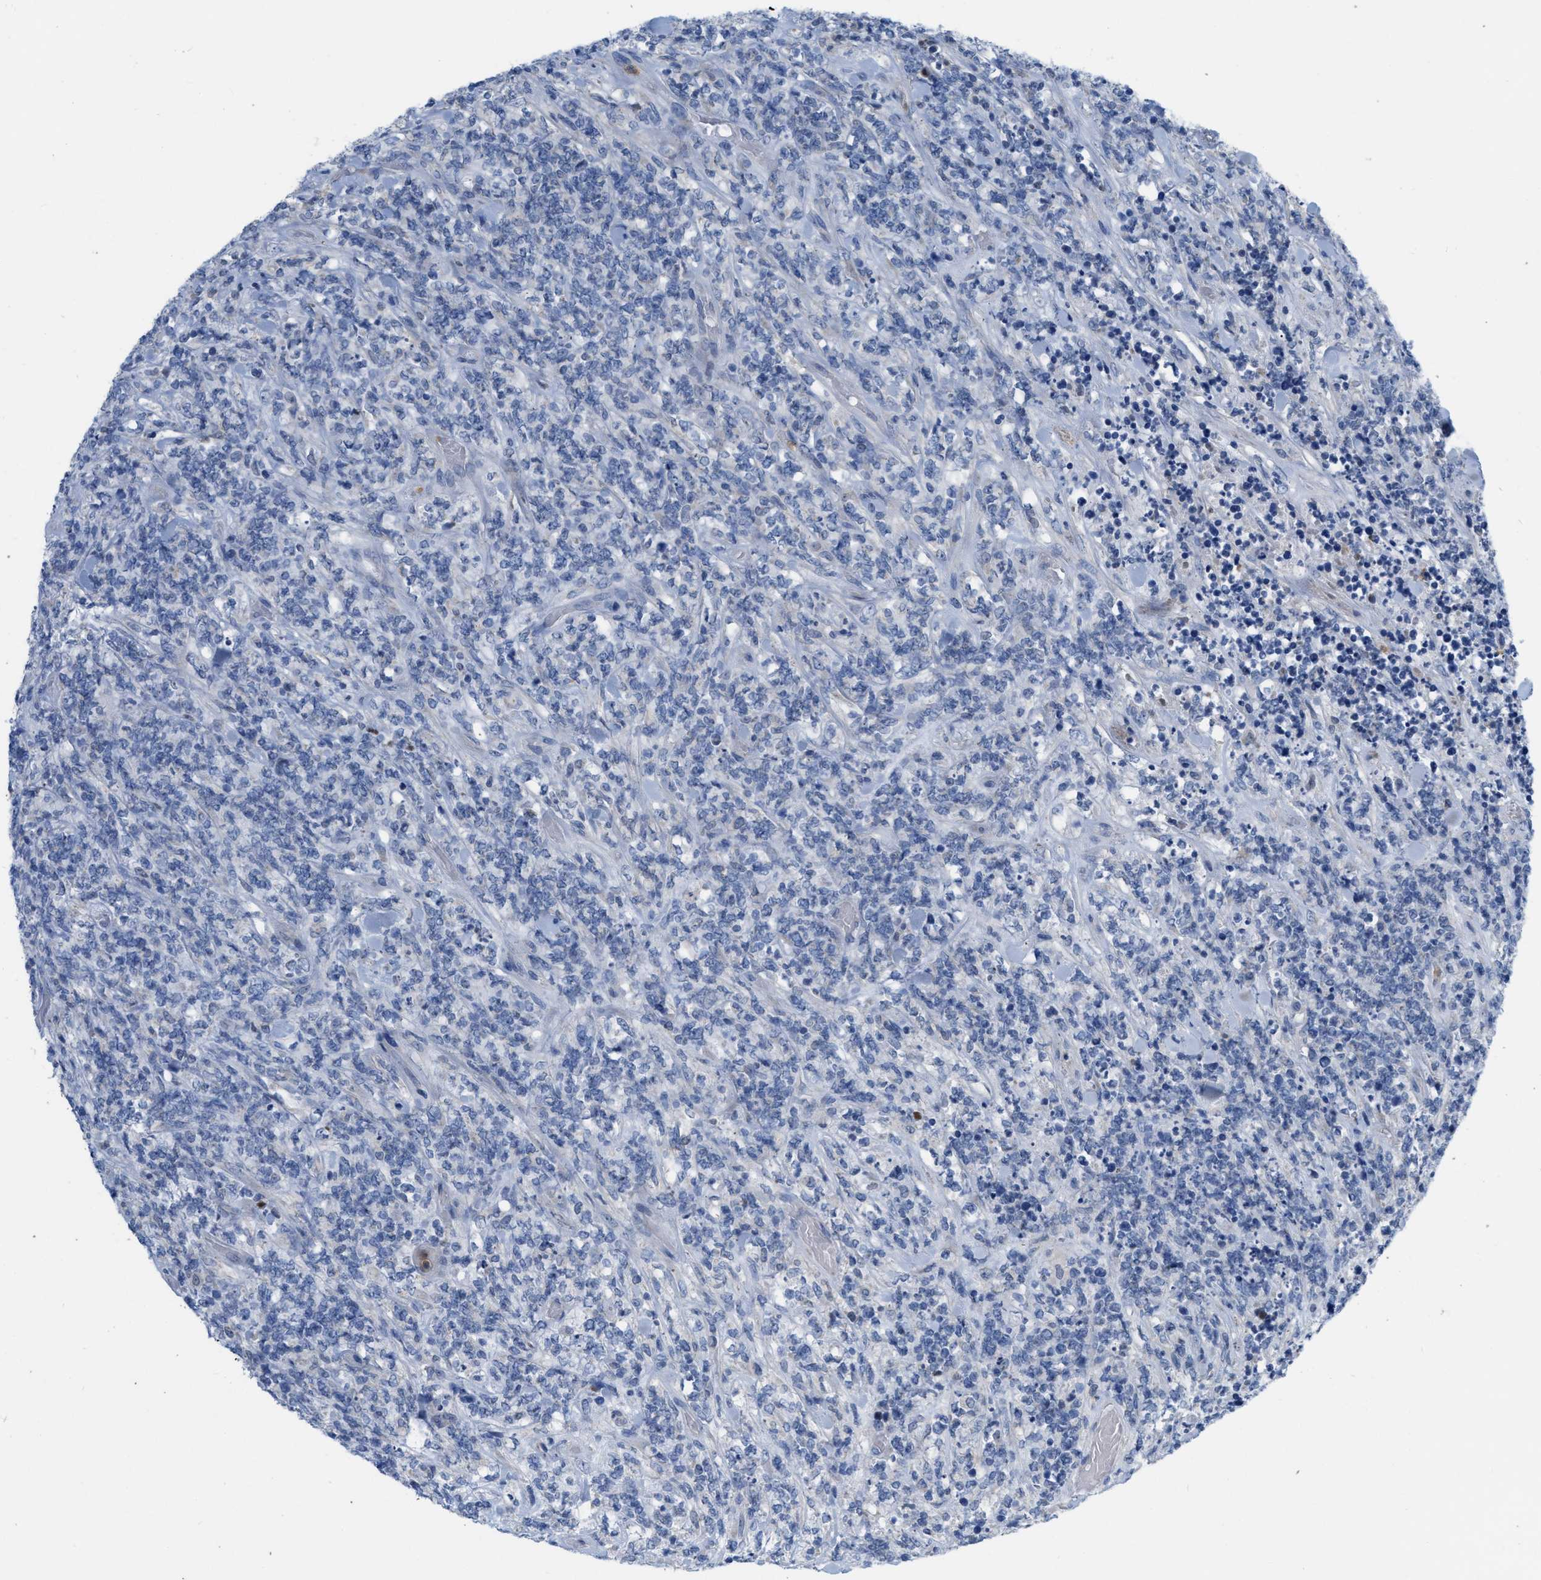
{"staining": {"intensity": "negative", "quantity": "none", "location": "none"}, "tissue": "lymphoma", "cell_type": "Tumor cells", "image_type": "cancer", "snomed": [{"axis": "morphology", "description": "Malignant lymphoma, non-Hodgkin's type, High grade"}, {"axis": "topography", "description": "Soft tissue"}], "caption": "Immunohistochemistry (IHC) of lymphoma demonstrates no staining in tumor cells.", "gene": "PLPPR5", "patient": {"sex": "male", "age": 18}}